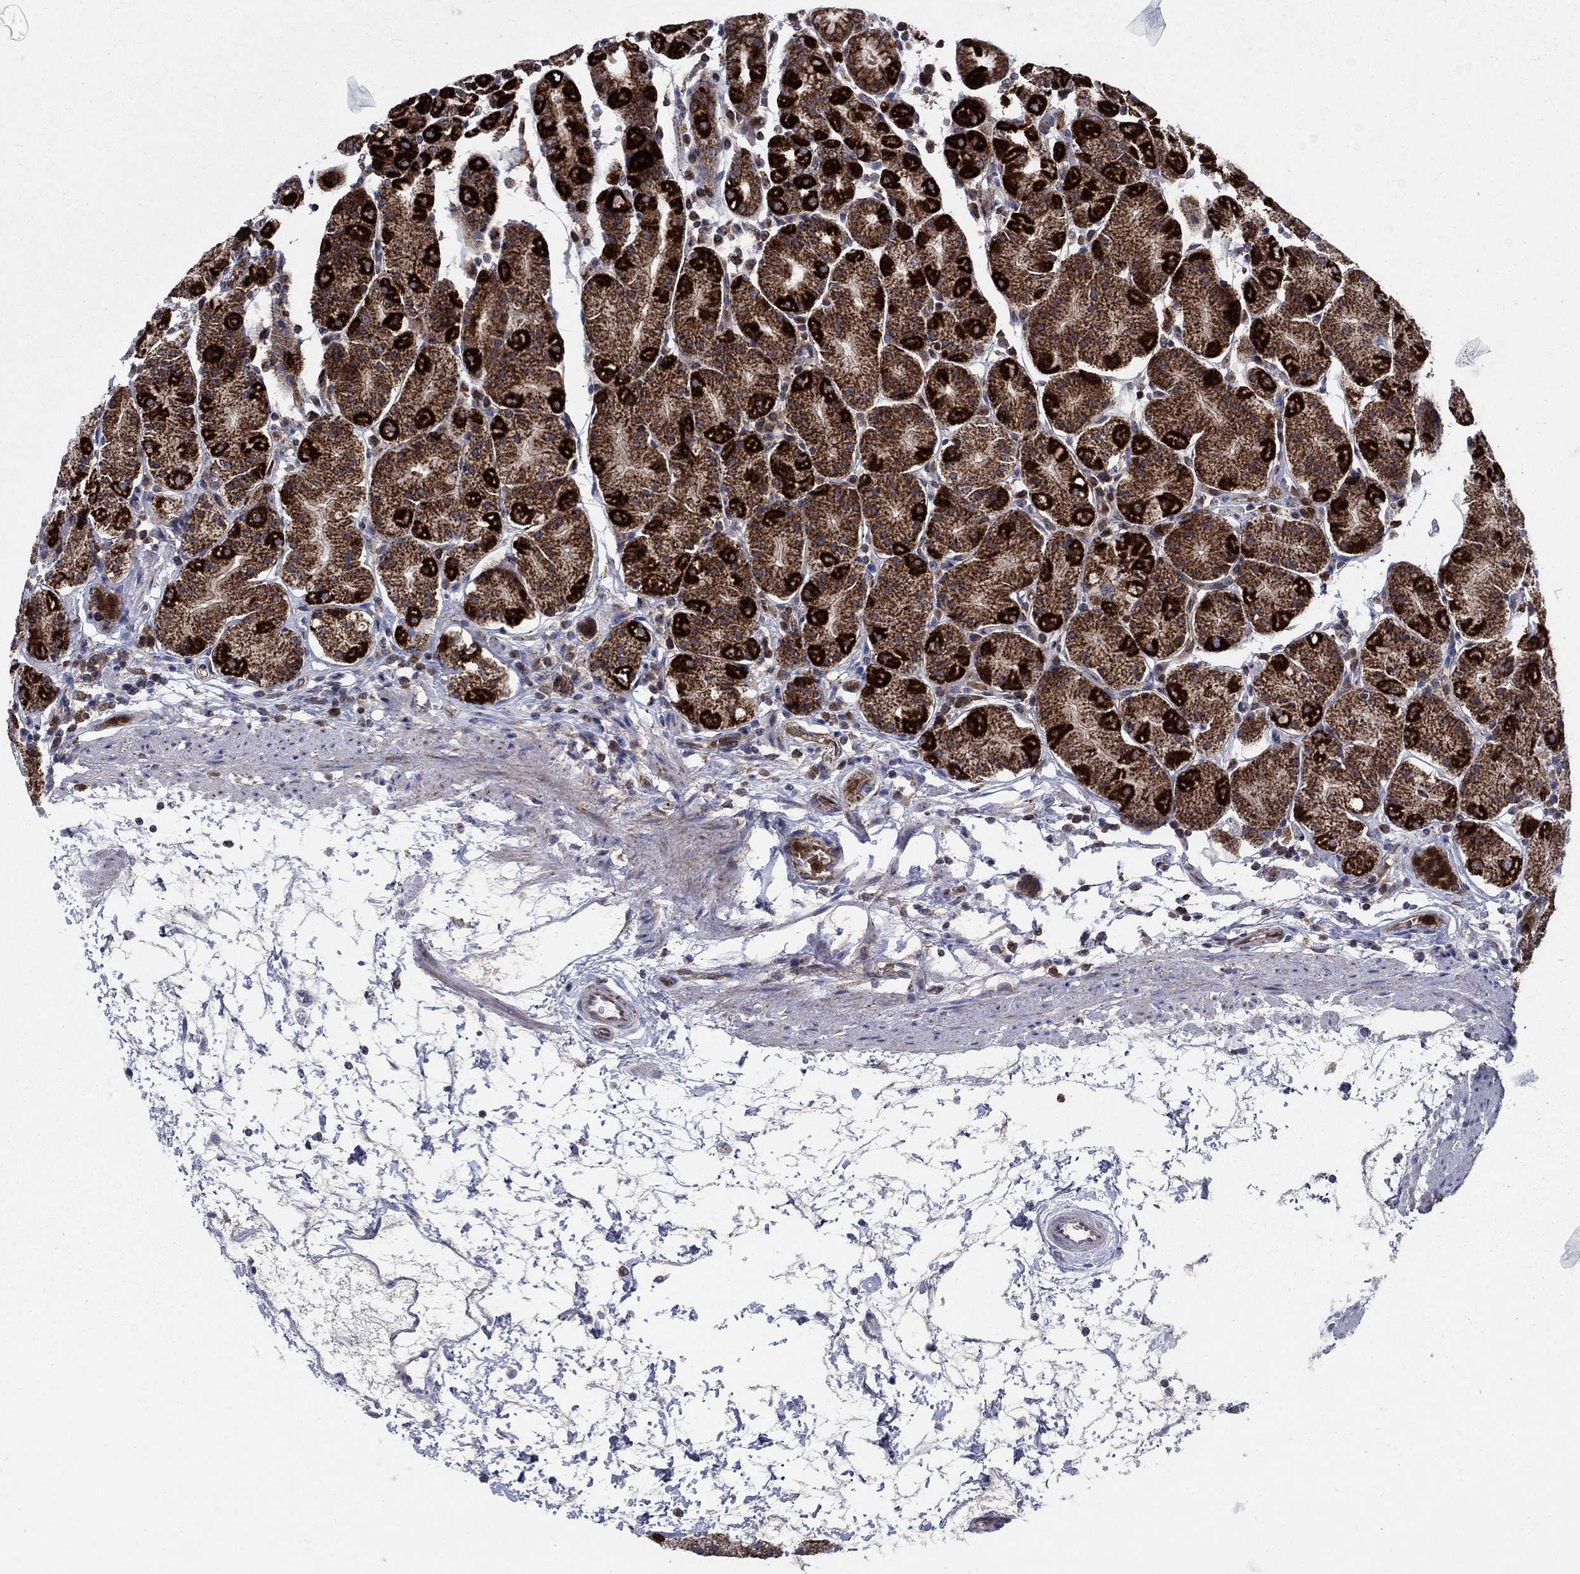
{"staining": {"intensity": "strong", "quantity": "25%-75%", "location": "cytoplasmic/membranous"}, "tissue": "stomach", "cell_type": "Glandular cells", "image_type": "normal", "snomed": [{"axis": "morphology", "description": "Normal tissue, NOS"}, {"axis": "topography", "description": "Stomach"}], "caption": "Protein staining of benign stomach displays strong cytoplasmic/membranous expression in about 25%-75% of glandular cells. (IHC, brightfield microscopy, high magnification).", "gene": "RNF19B", "patient": {"sex": "male", "age": 54}}